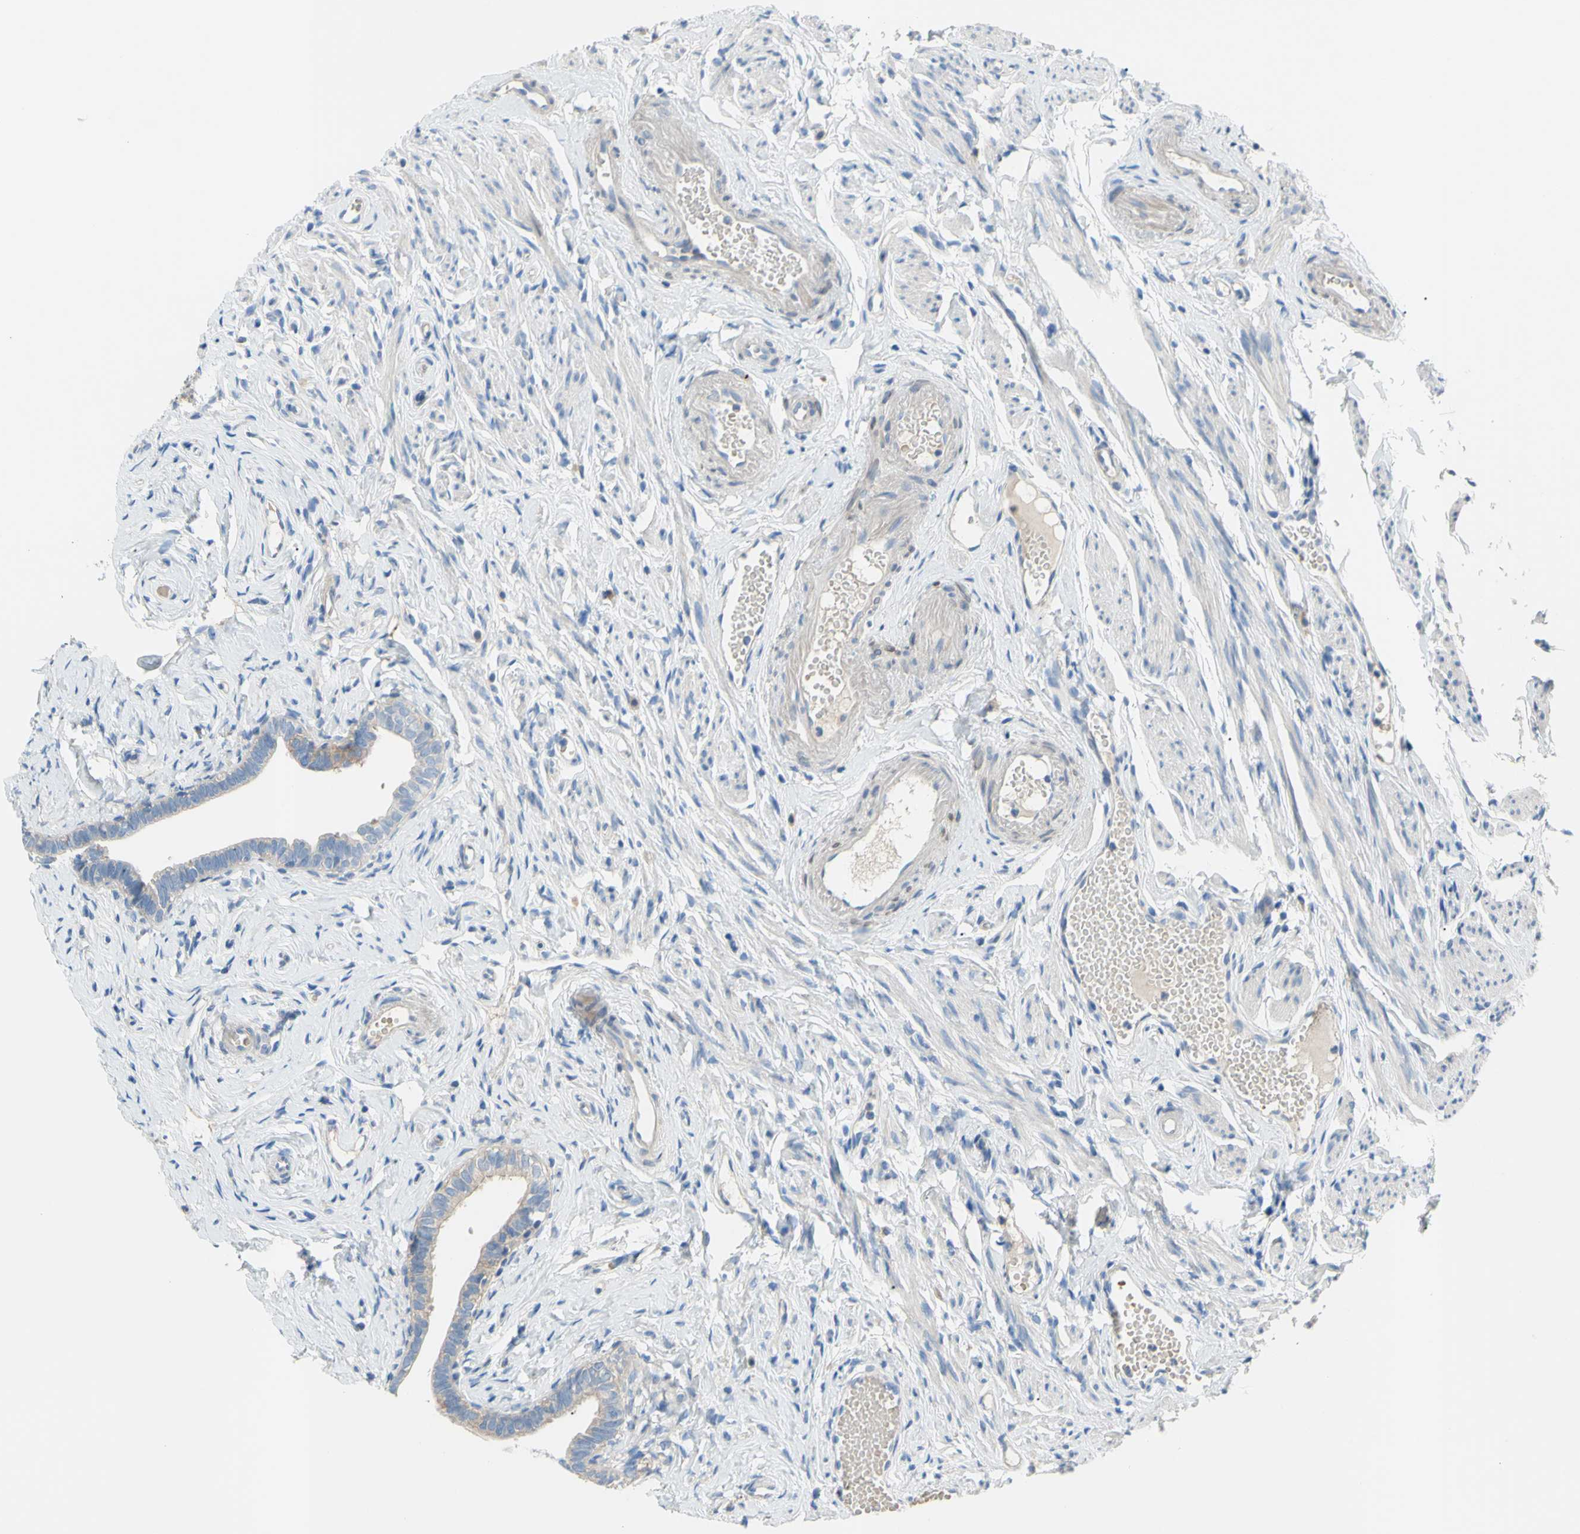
{"staining": {"intensity": "weak", "quantity": "25%-75%", "location": "cytoplasmic/membranous"}, "tissue": "fallopian tube", "cell_type": "Glandular cells", "image_type": "normal", "snomed": [{"axis": "morphology", "description": "Normal tissue, NOS"}, {"axis": "topography", "description": "Fallopian tube"}], "caption": "An immunohistochemistry (IHC) histopathology image of normal tissue is shown. Protein staining in brown highlights weak cytoplasmic/membranous positivity in fallopian tube within glandular cells. (DAB IHC, brown staining for protein, blue staining for nuclei).", "gene": "TMEM59L", "patient": {"sex": "female", "age": 71}}